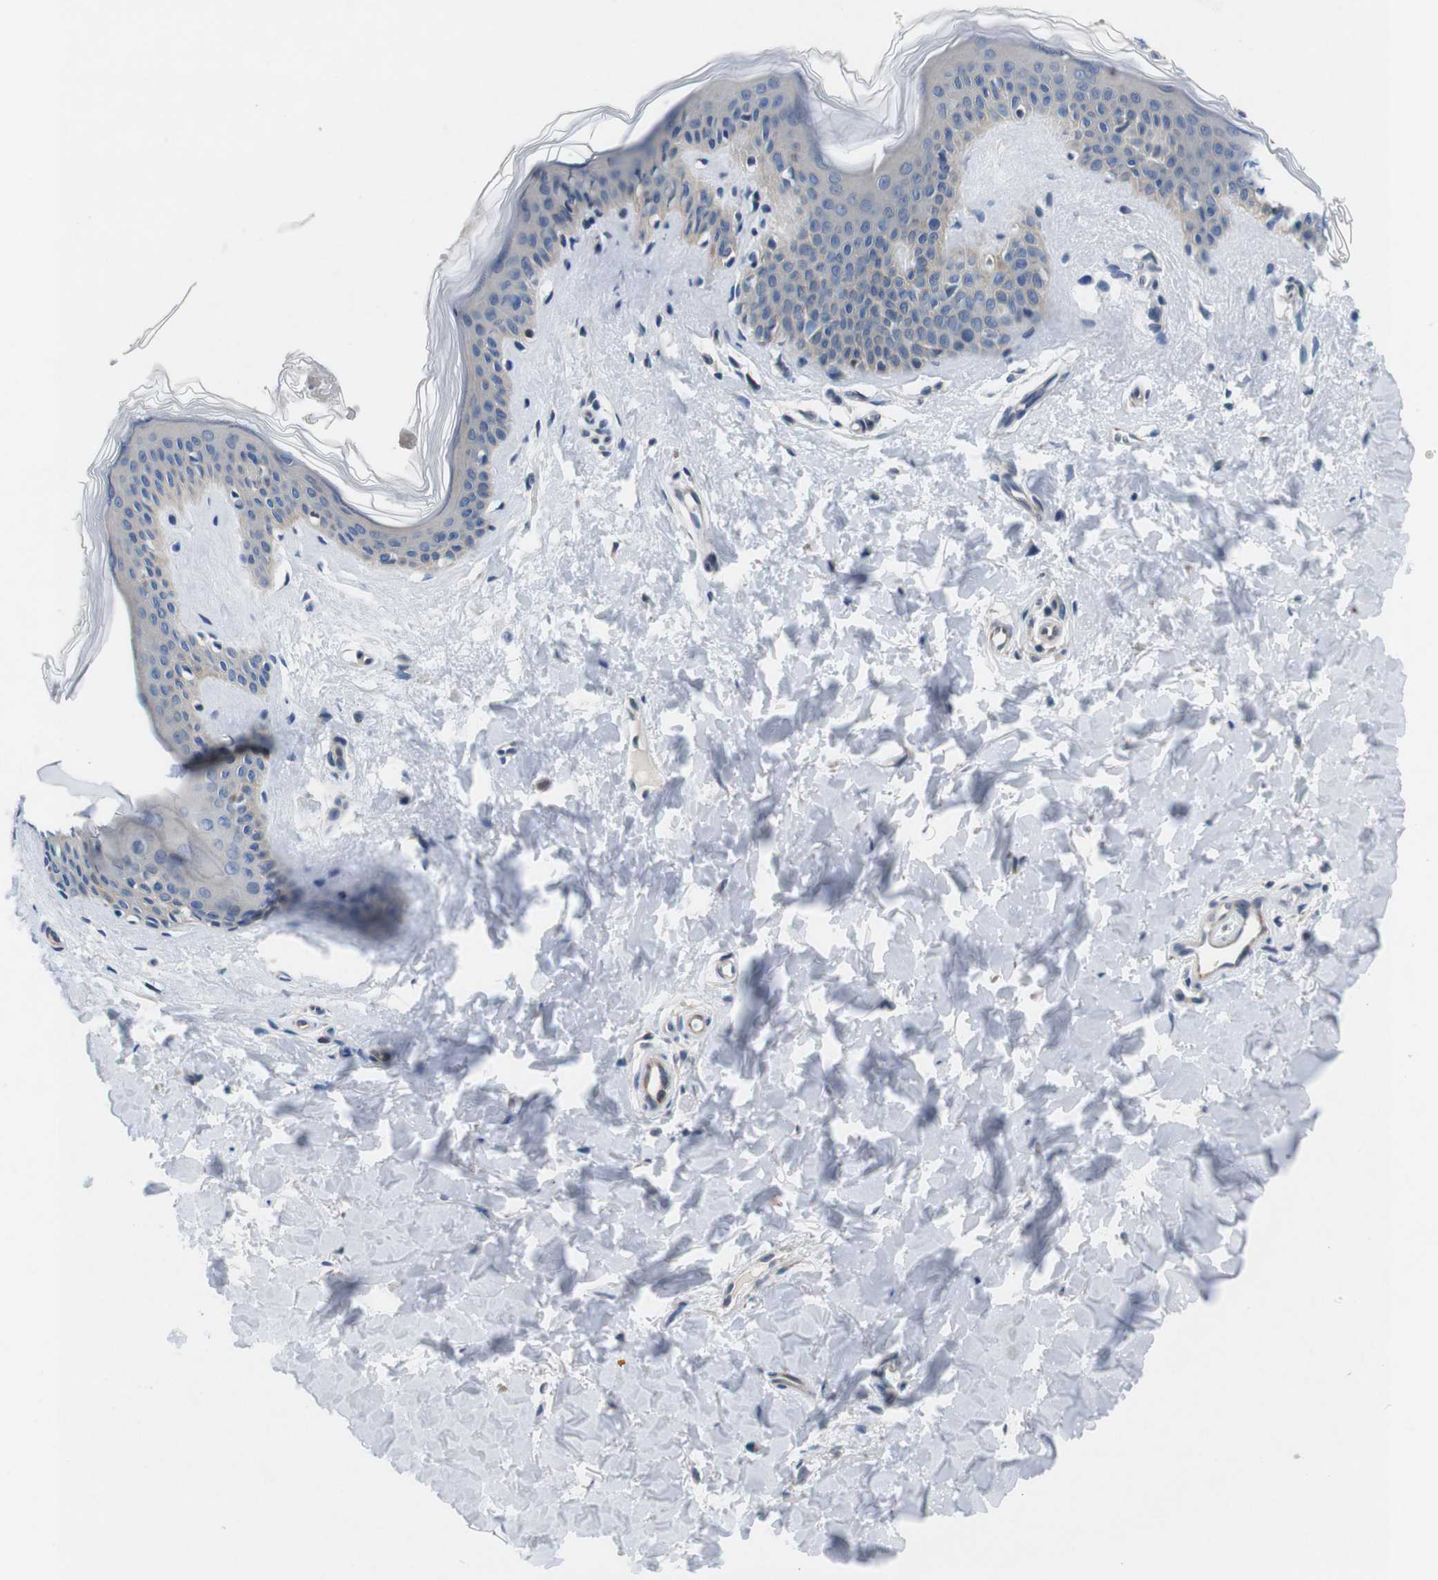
{"staining": {"intensity": "weak", "quantity": "<25%", "location": "cytoplasmic/membranous"}, "tissue": "skin", "cell_type": "Fibroblasts", "image_type": "normal", "snomed": [{"axis": "morphology", "description": "Normal tissue, NOS"}, {"axis": "topography", "description": "Skin"}], "caption": "Immunohistochemistry (IHC) photomicrograph of normal skin: human skin stained with DAB shows no significant protein positivity in fibroblasts.", "gene": "JAK1", "patient": {"sex": "female", "age": 41}}